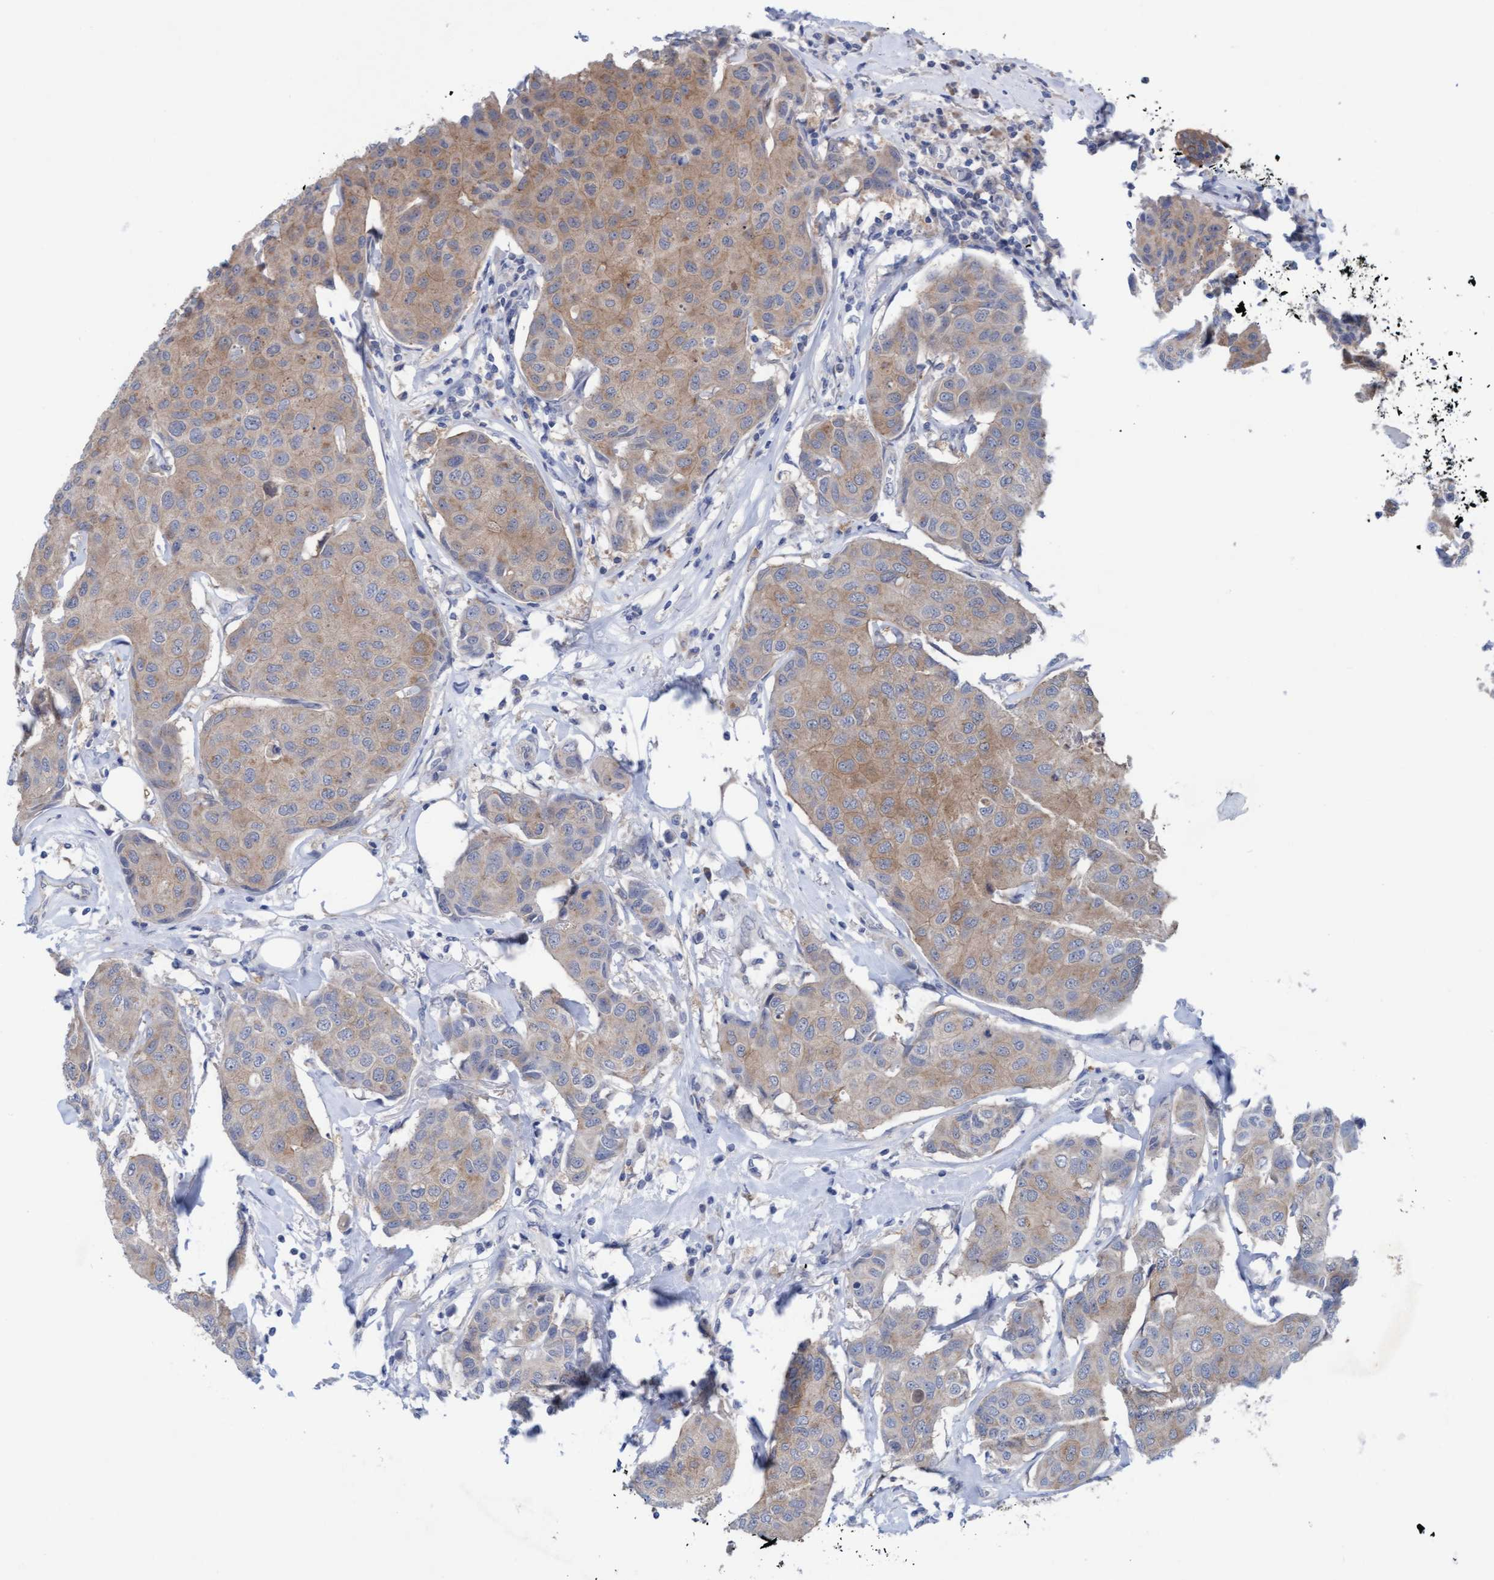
{"staining": {"intensity": "moderate", "quantity": ">75%", "location": "cytoplasmic/membranous"}, "tissue": "breast cancer", "cell_type": "Tumor cells", "image_type": "cancer", "snomed": [{"axis": "morphology", "description": "Duct carcinoma"}, {"axis": "topography", "description": "Breast"}], "caption": "An image showing moderate cytoplasmic/membranous positivity in about >75% of tumor cells in breast intraductal carcinoma, as visualized by brown immunohistochemical staining.", "gene": "PLCD1", "patient": {"sex": "female", "age": 80}}